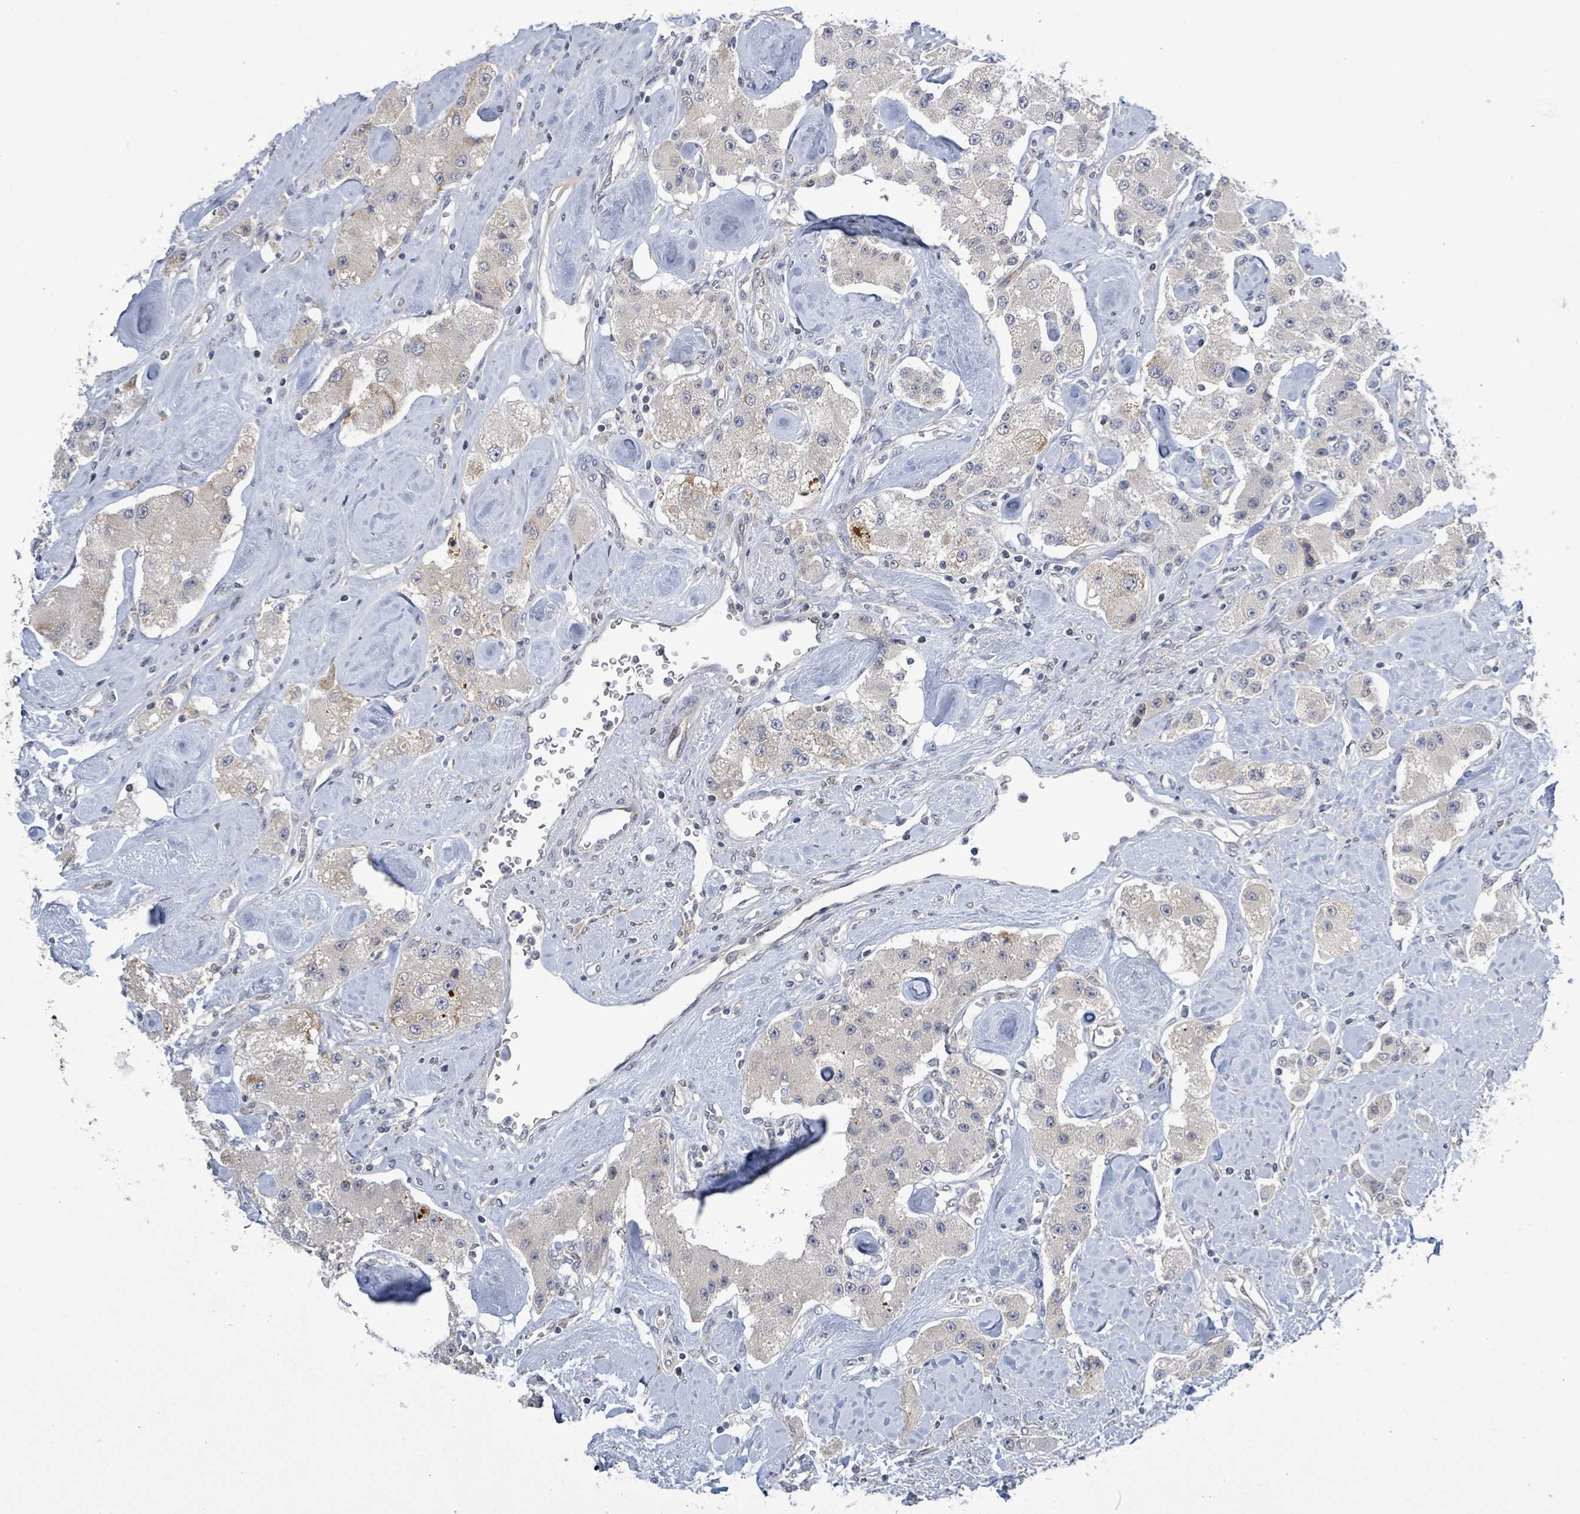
{"staining": {"intensity": "negative", "quantity": "none", "location": "none"}, "tissue": "carcinoid", "cell_type": "Tumor cells", "image_type": "cancer", "snomed": [{"axis": "morphology", "description": "Carcinoid, malignant, NOS"}, {"axis": "topography", "description": "Pancreas"}], "caption": "A photomicrograph of malignant carcinoid stained for a protein exhibits no brown staining in tumor cells.", "gene": "COQ10B", "patient": {"sex": "male", "age": 41}}